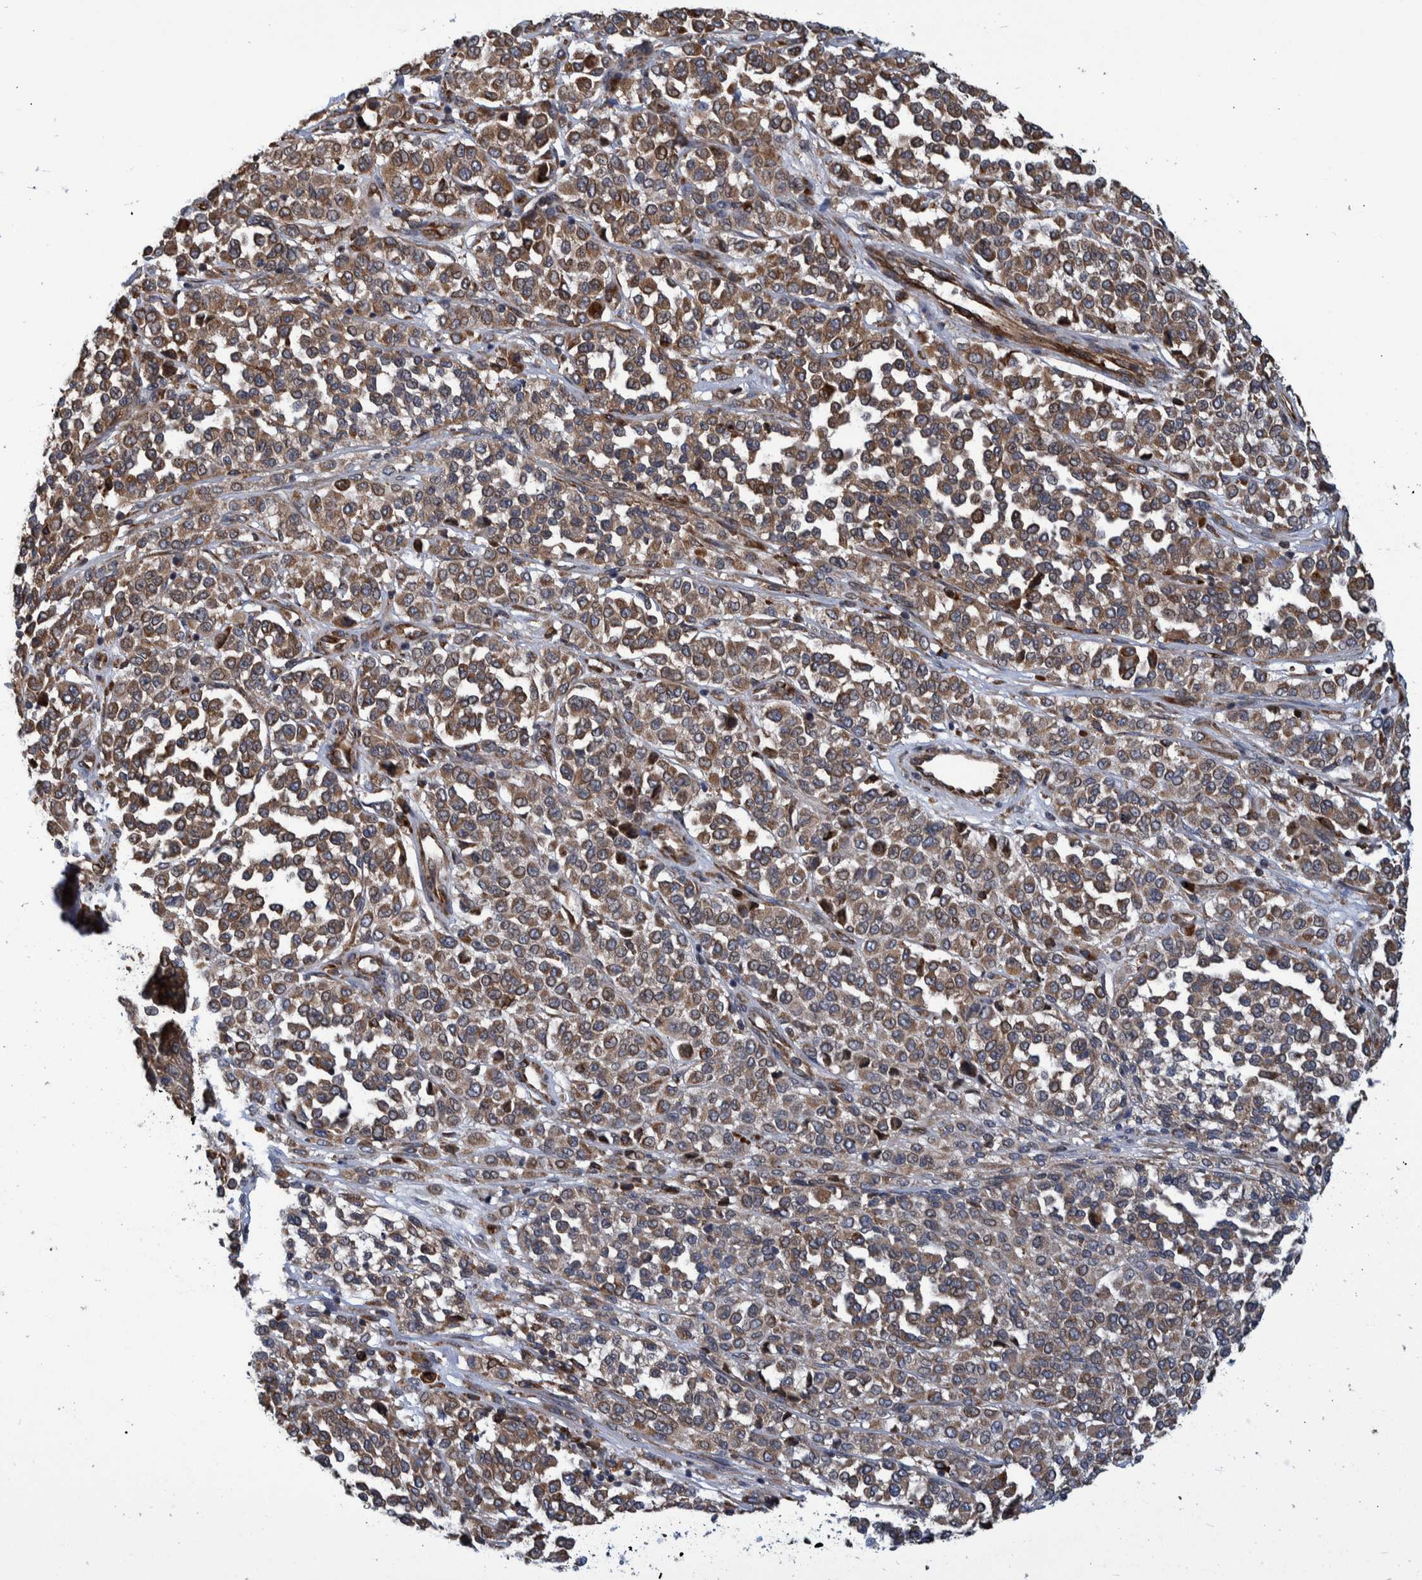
{"staining": {"intensity": "moderate", "quantity": ">75%", "location": "cytoplasmic/membranous"}, "tissue": "melanoma", "cell_type": "Tumor cells", "image_type": "cancer", "snomed": [{"axis": "morphology", "description": "Malignant melanoma, Metastatic site"}, {"axis": "topography", "description": "Pancreas"}], "caption": "Protein expression by immunohistochemistry demonstrates moderate cytoplasmic/membranous positivity in about >75% of tumor cells in melanoma.", "gene": "SPAG5", "patient": {"sex": "female", "age": 30}}